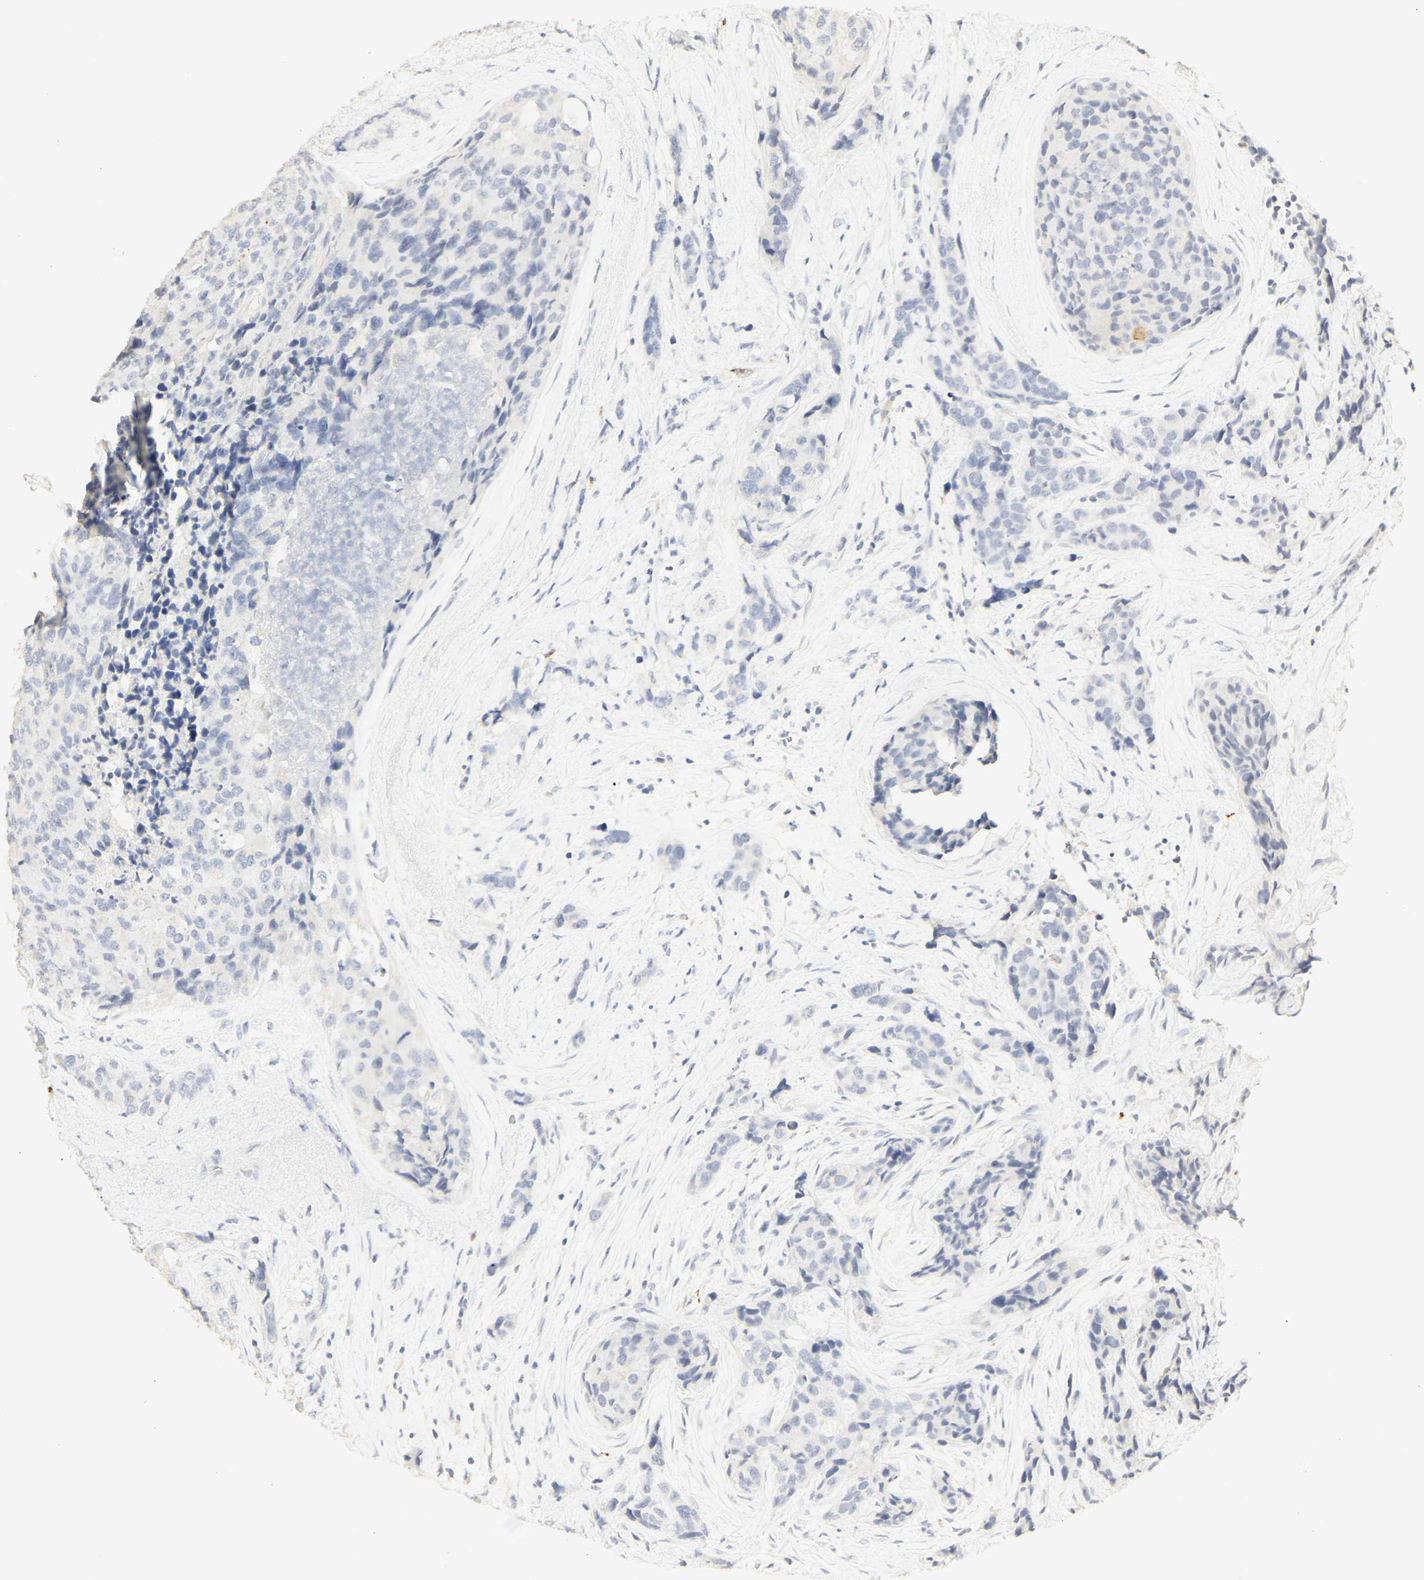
{"staining": {"intensity": "negative", "quantity": "none", "location": "none"}, "tissue": "breast cancer", "cell_type": "Tumor cells", "image_type": "cancer", "snomed": [{"axis": "morphology", "description": "Lobular carcinoma"}, {"axis": "topography", "description": "Breast"}], "caption": "The histopathology image shows no significant expression in tumor cells of breast lobular carcinoma.", "gene": "MPO", "patient": {"sex": "female", "age": 59}}